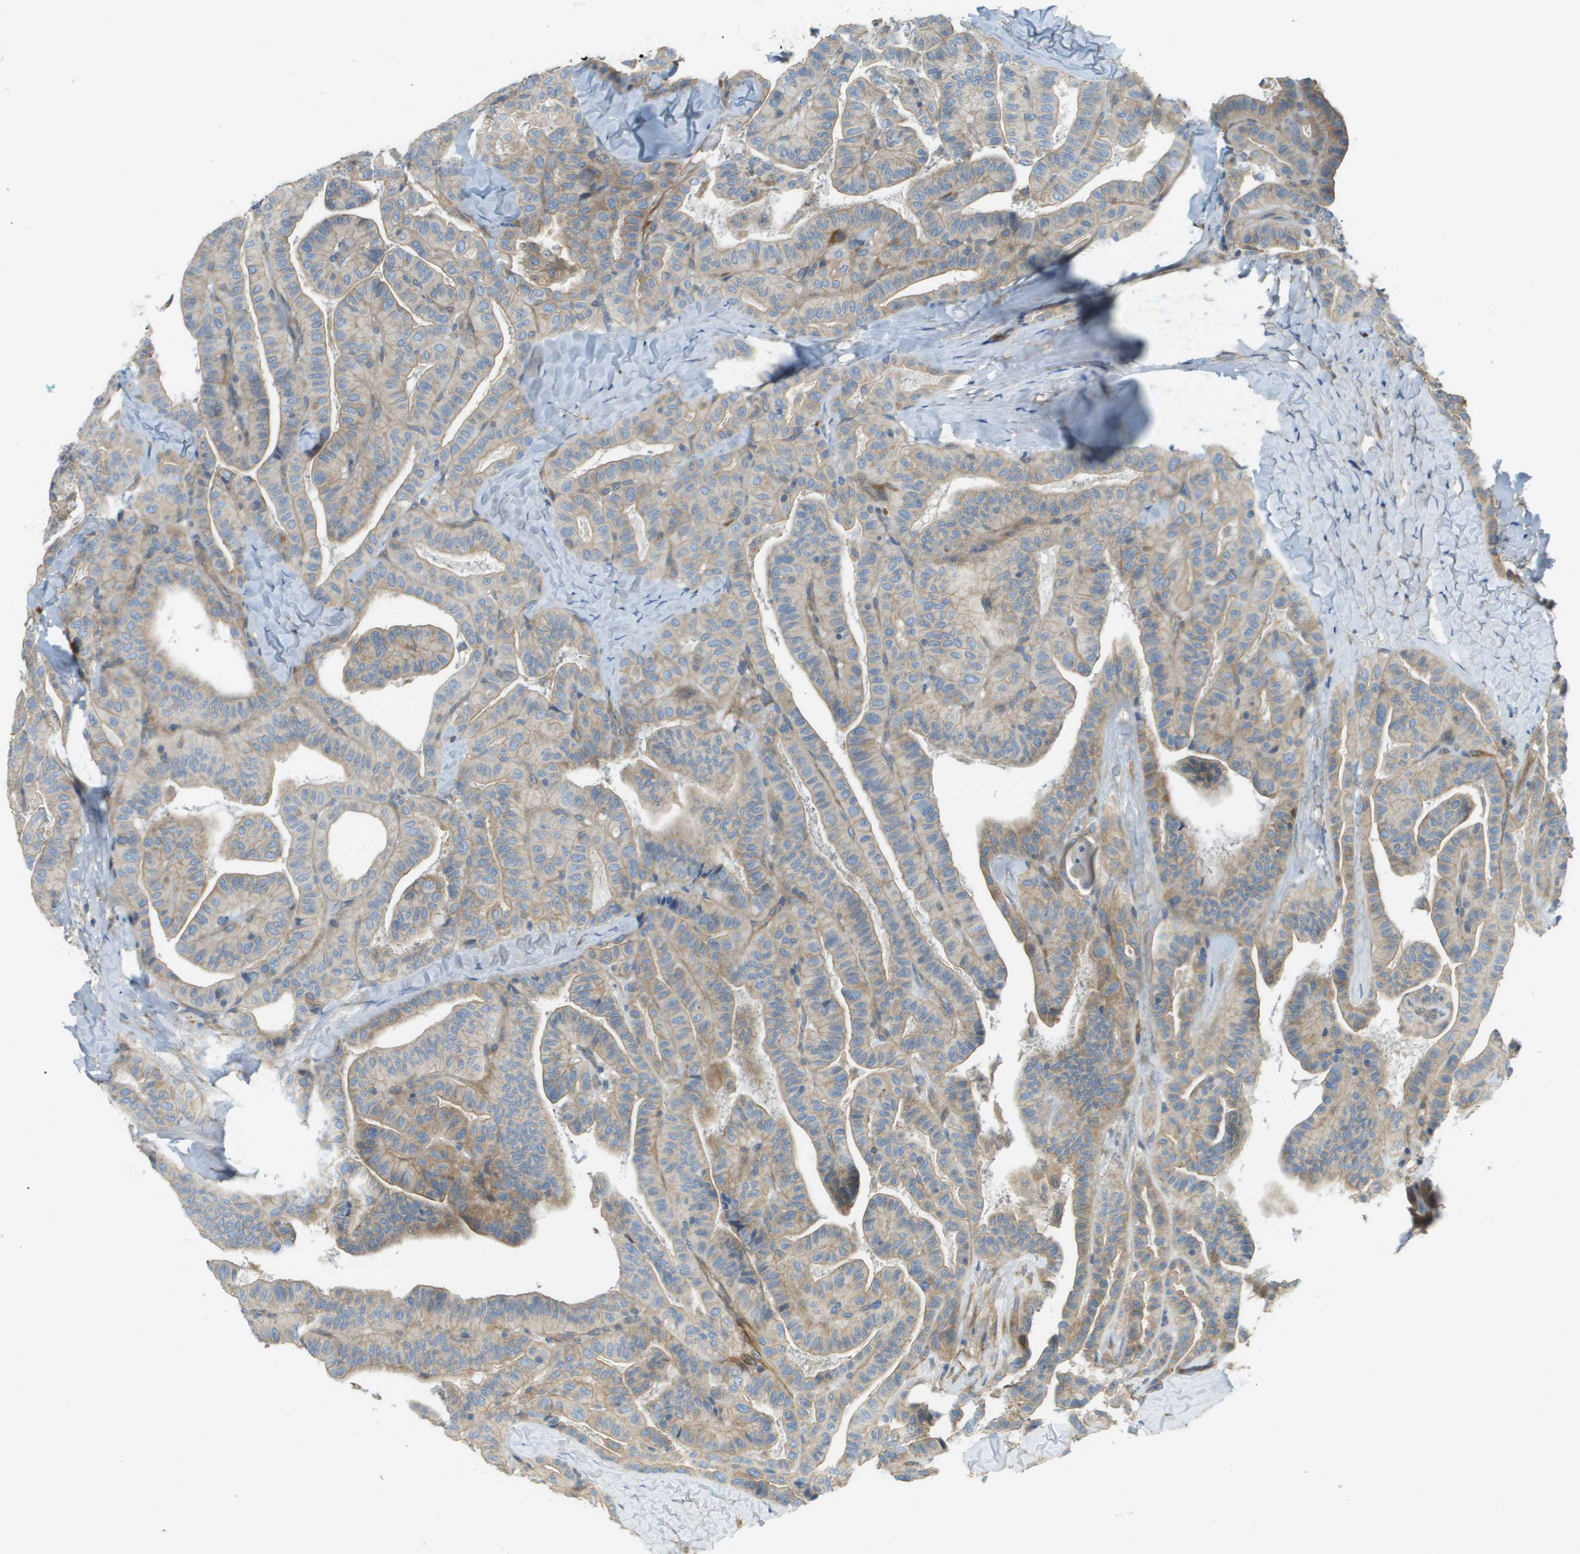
{"staining": {"intensity": "weak", "quantity": "<25%", "location": "cytoplasmic/membranous"}, "tissue": "thyroid cancer", "cell_type": "Tumor cells", "image_type": "cancer", "snomed": [{"axis": "morphology", "description": "Papillary adenocarcinoma, NOS"}, {"axis": "topography", "description": "Thyroid gland"}], "caption": "This is an immunohistochemistry (IHC) image of human papillary adenocarcinoma (thyroid). There is no positivity in tumor cells.", "gene": "DNAJB11", "patient": {"sex": "male", "age": 77}}